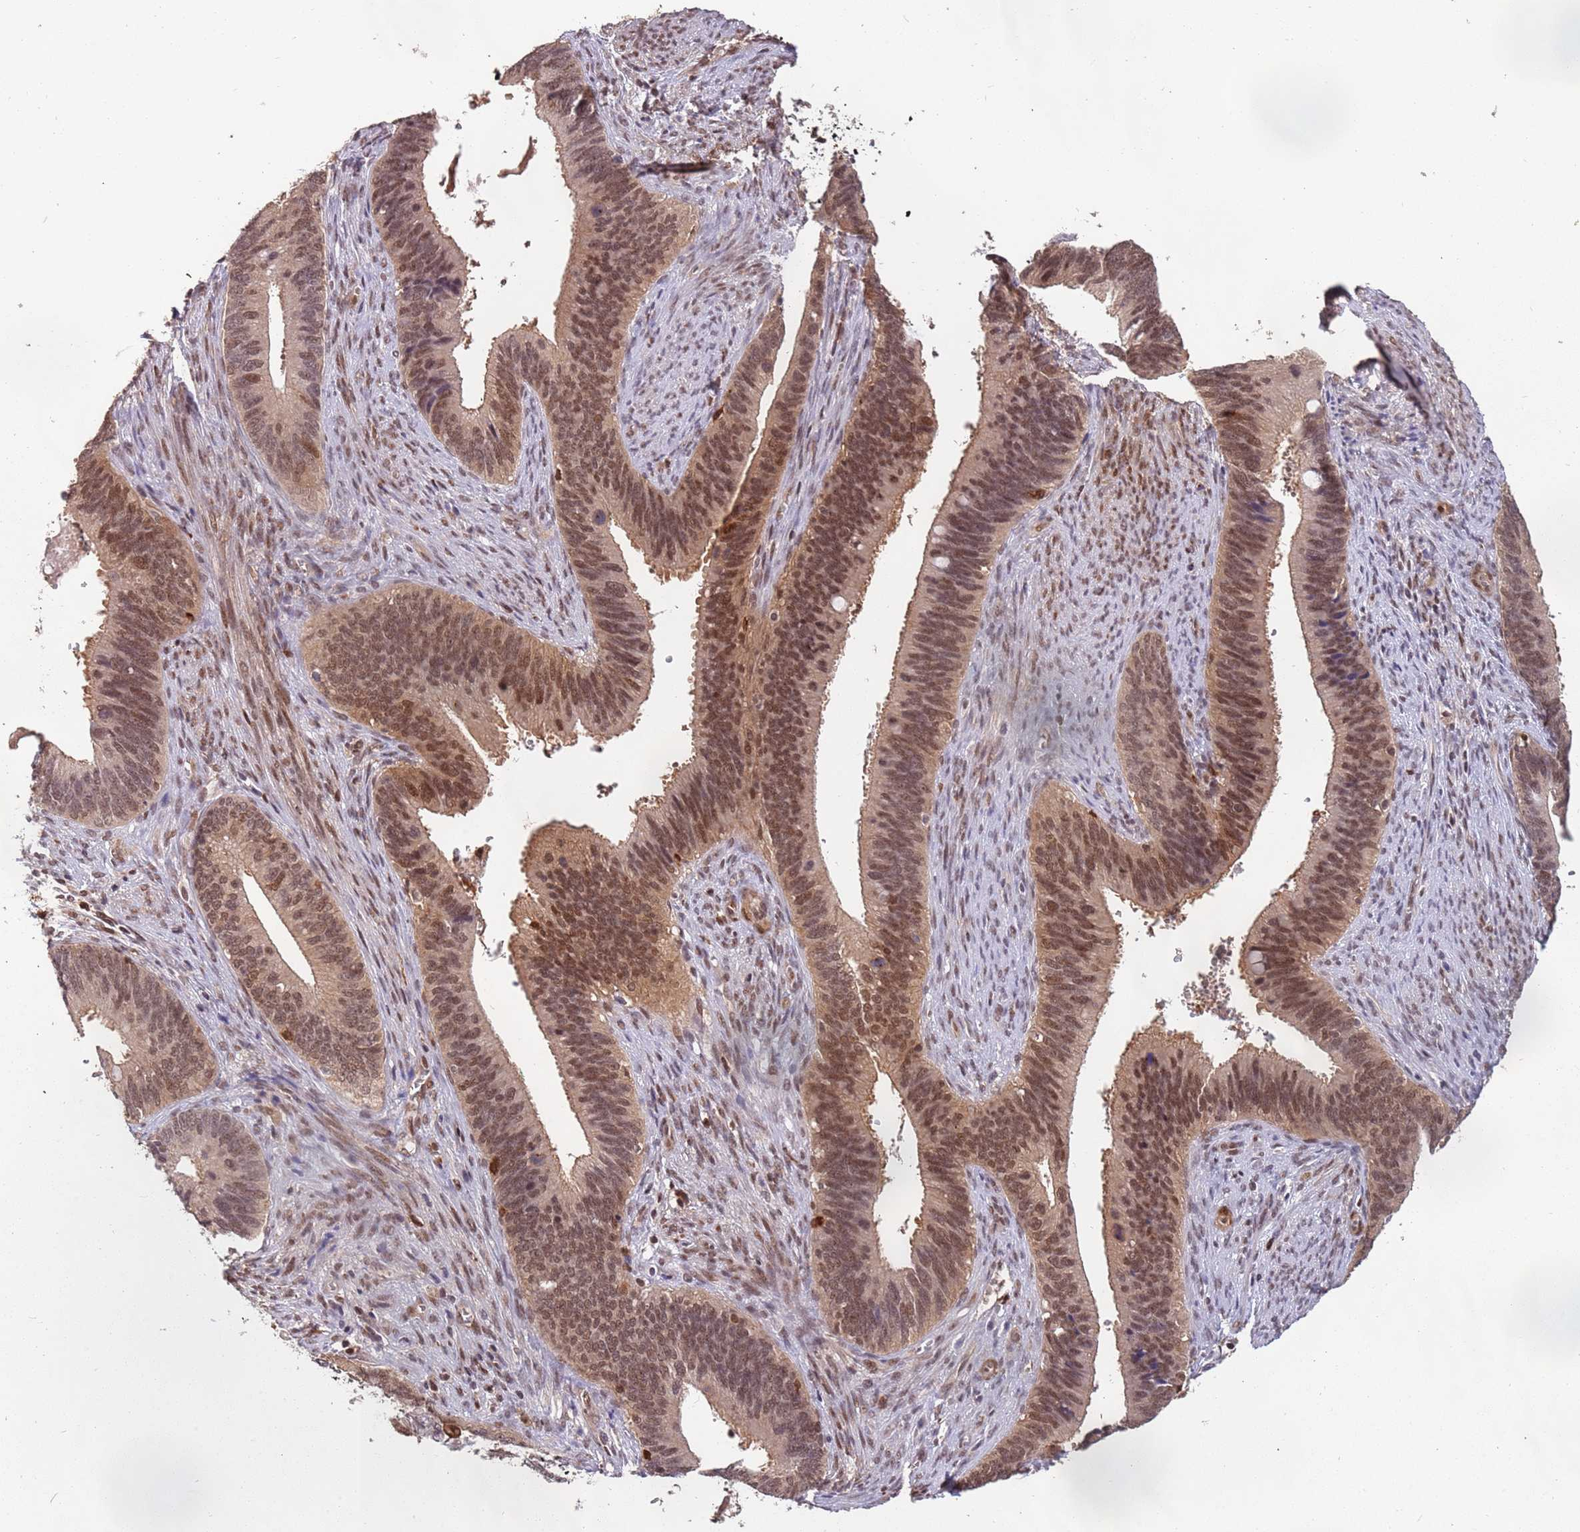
{"staining": {"intensity": "moderate", "quantity": ">75%", "location": "nuclear"}, "tissue": "cervical cancer", "cell_type": "Tumor cells", "image_type": "cancer", "snomed": [{"axis": "morphology", "description": "Adenocarcinoma, NOS"}, {"axis": "topography", "description": "Cervix"}], "caption": "This histopathology image shows adenocarcinoma (cervical) stained with immunohistochemistry (IHC) to label a protein in brown. The nuclear of tumor cells show moderate positivity for the protein. Nuclei are counter-stained blue.", "gene": "GBP2", "patient": {"sex": "female", "age": 42}}